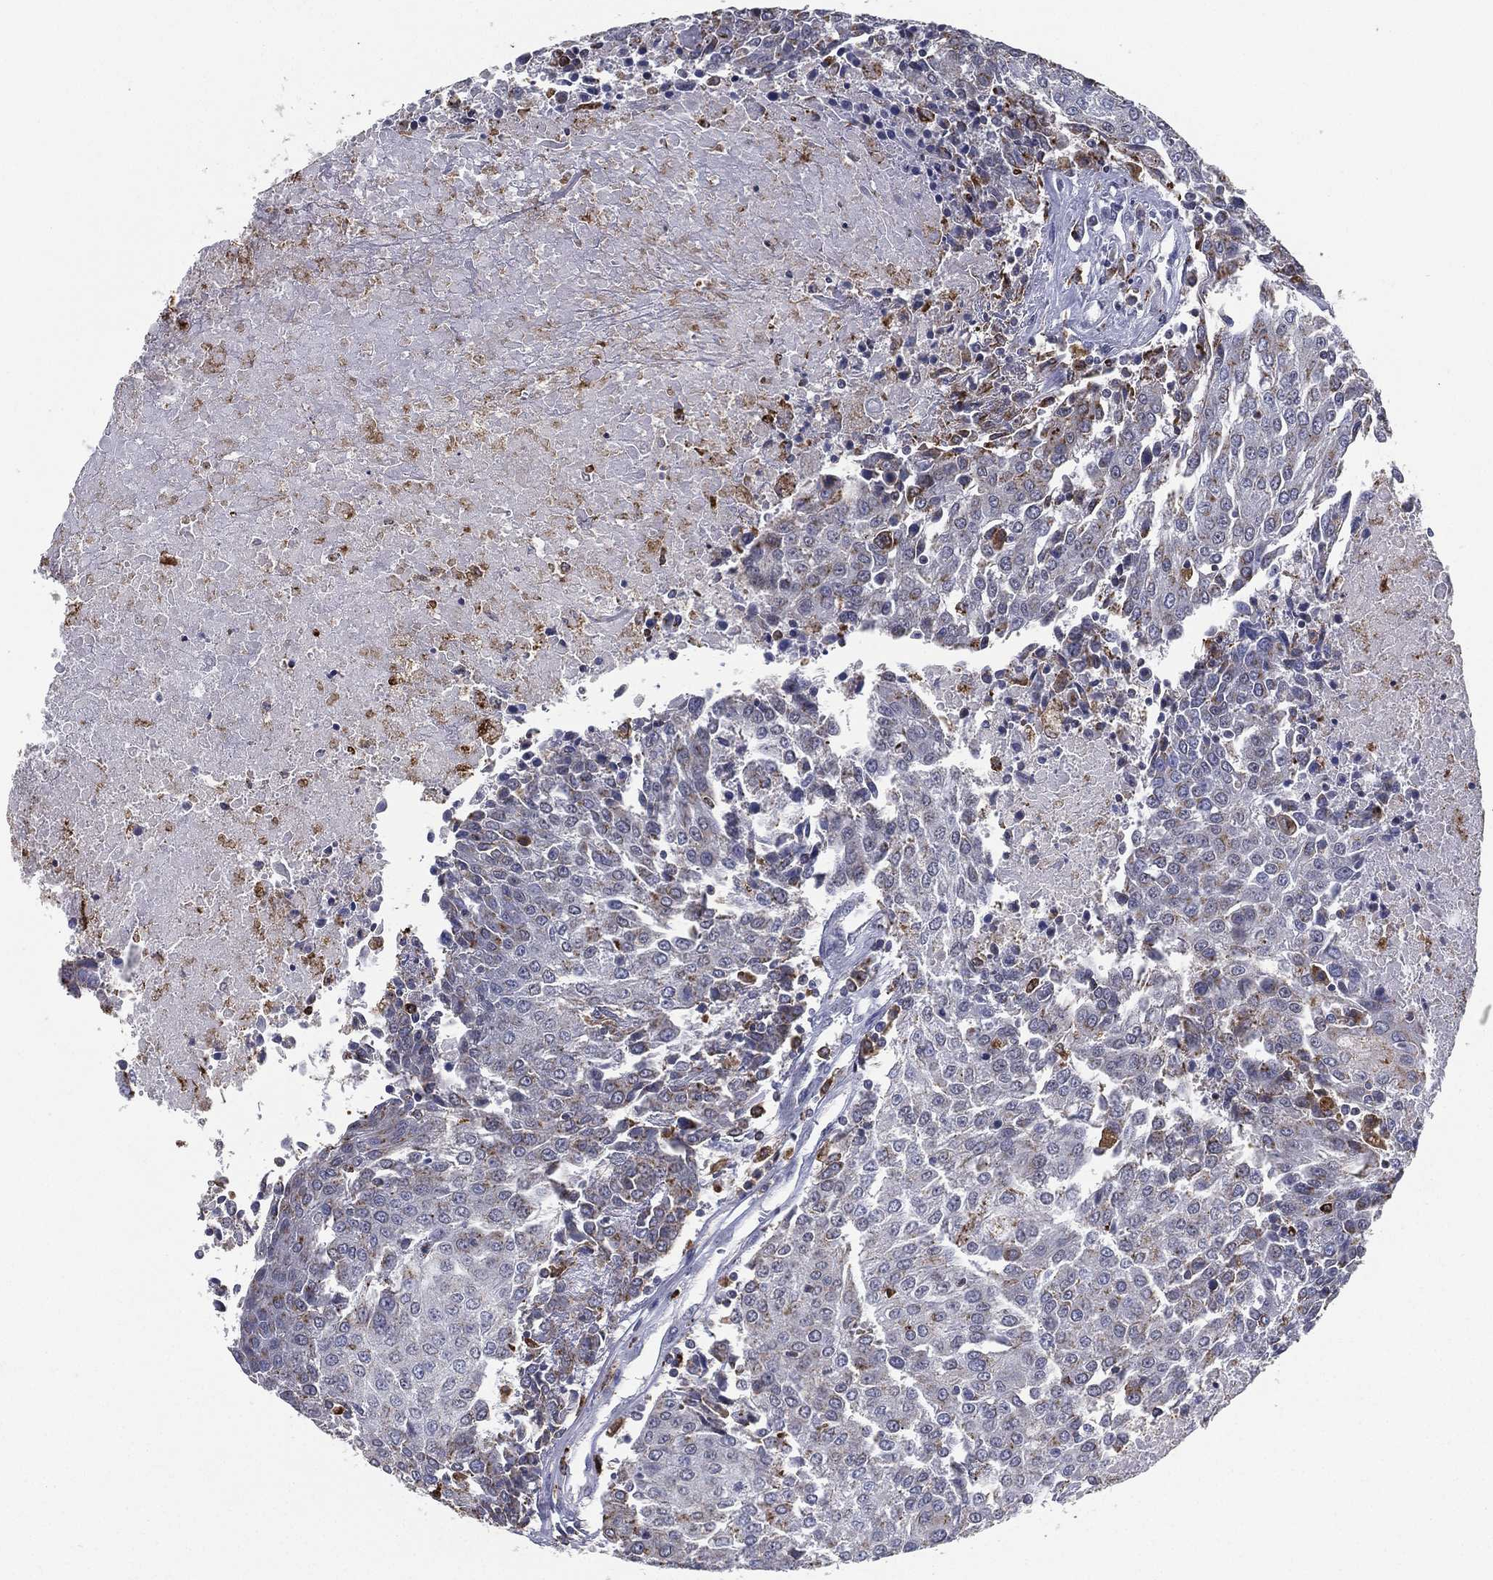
{"staining": {"intensity": "moderate", "quantity": "<25%", "location": "cytoplasmic/membranous"}, "tissue": "urothelial cancer", "cell_type": "Tumor cells", "image_type": "cancer", "snomed": [{"axis": "morphology", "description": "Urothelial carcinoma, High grade"}, {"axis": "topography", "description": "Urinary bladder"}], "caption": "Immunohistochemistry (IHC) (DAB (3,3'-diaminobenzidine)) staining of human urothelial cancer exhibits moderate cytoplasmic/membranous protein positivity in about <25% of tumor cells. (Stains: DAB (3,3'-diaminobenzidine) in brown, nuclei in blue, Microscopy: brightfield microscopy at high magnification).", "gene": "EVI2B", "patient": {"sex": "female", "age": 85}}